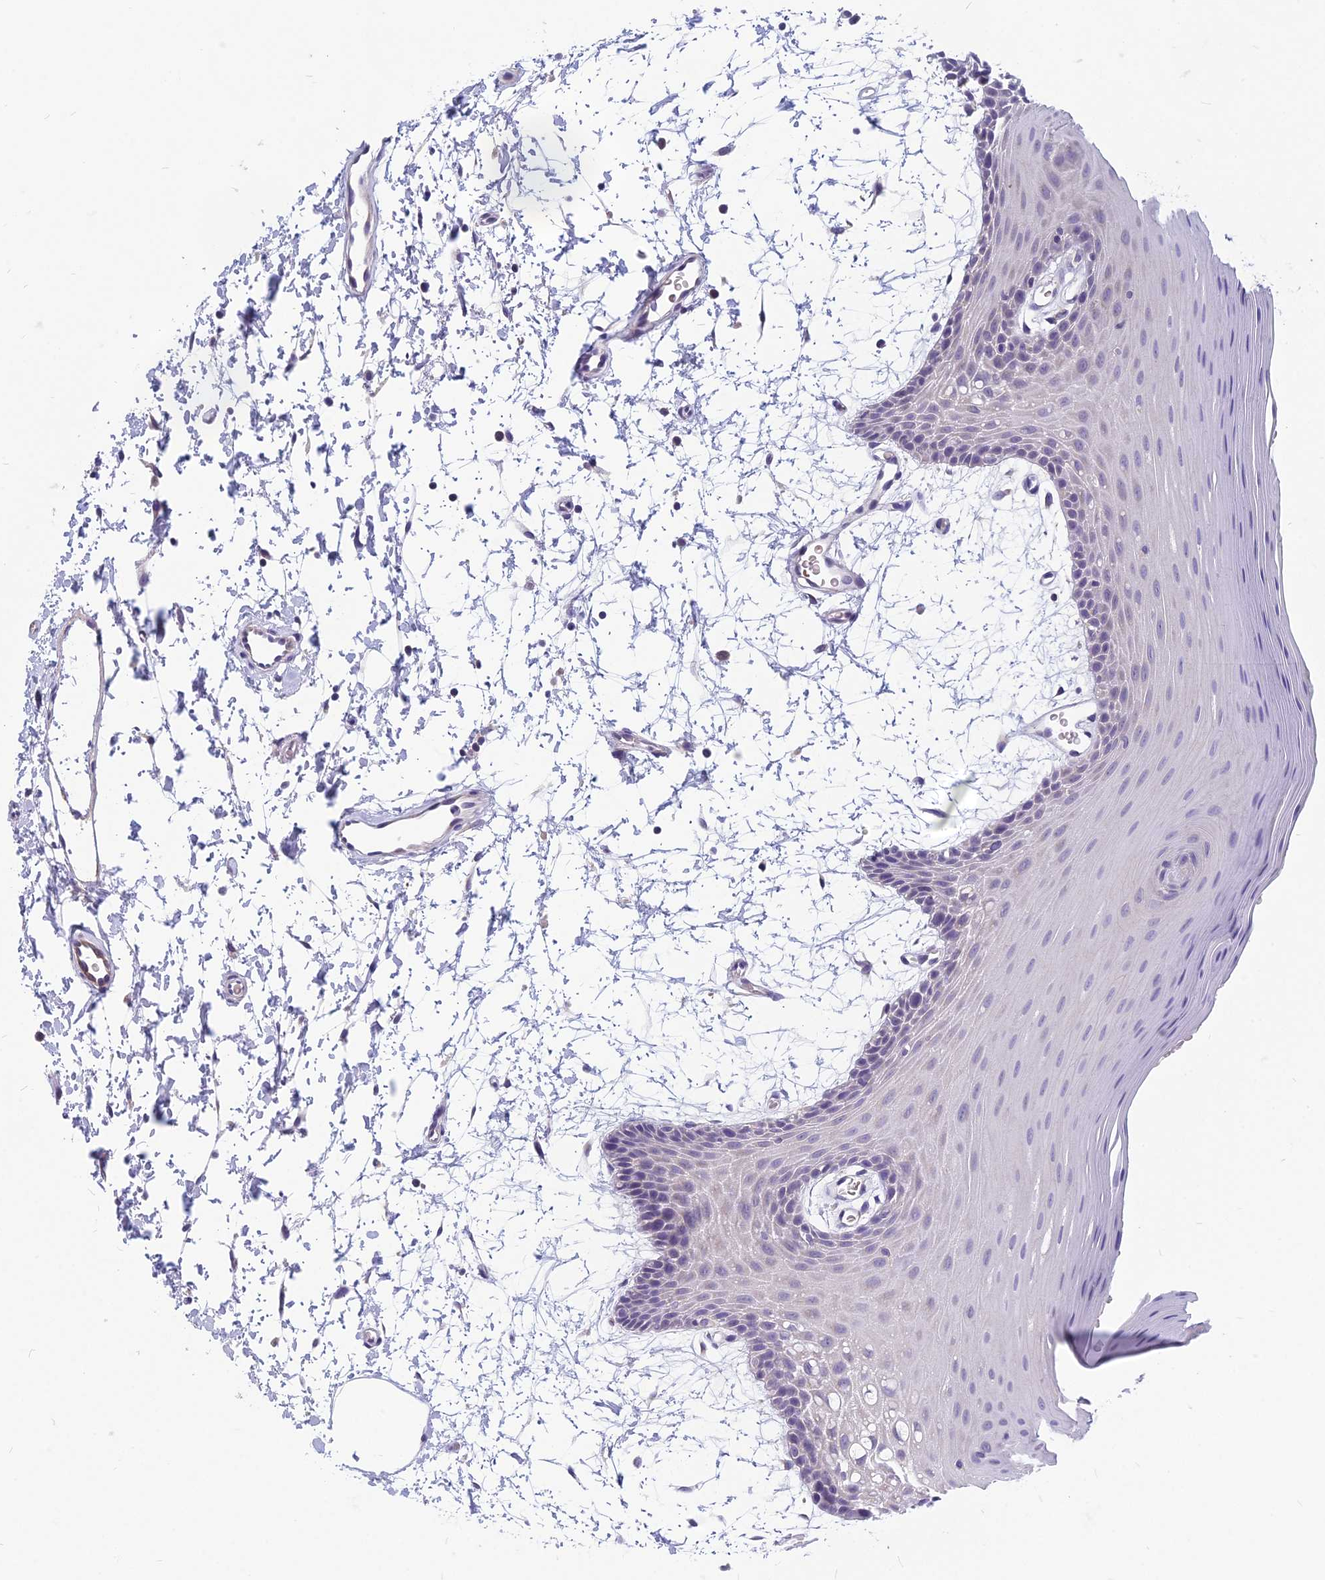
{"staining": {"intensity": "negative", "quantity": "none", "location": "none"}, "tissue": "oral mucosa", "cell_type": "Squamous epithelial cells", "image_type": "normal", "snomed": [{"axis": "morphology", "description": "Normal tissue, NOS"}, {"axis": "topography", "description": "Skeletal muscle"}, {"axis": "topography", "description": "Oral tissue"}, {"axis": "topography", "description": "Salivary gland"}, {"axis": "topography", "description": "Peripheral nerve tissue"}], "caption": "The histopathology image demonstrates no significant staining in squamous epithelial cells of oral mucosa.", "gene": "RBM41", "patient": {"sex": "male", "age": 54}}